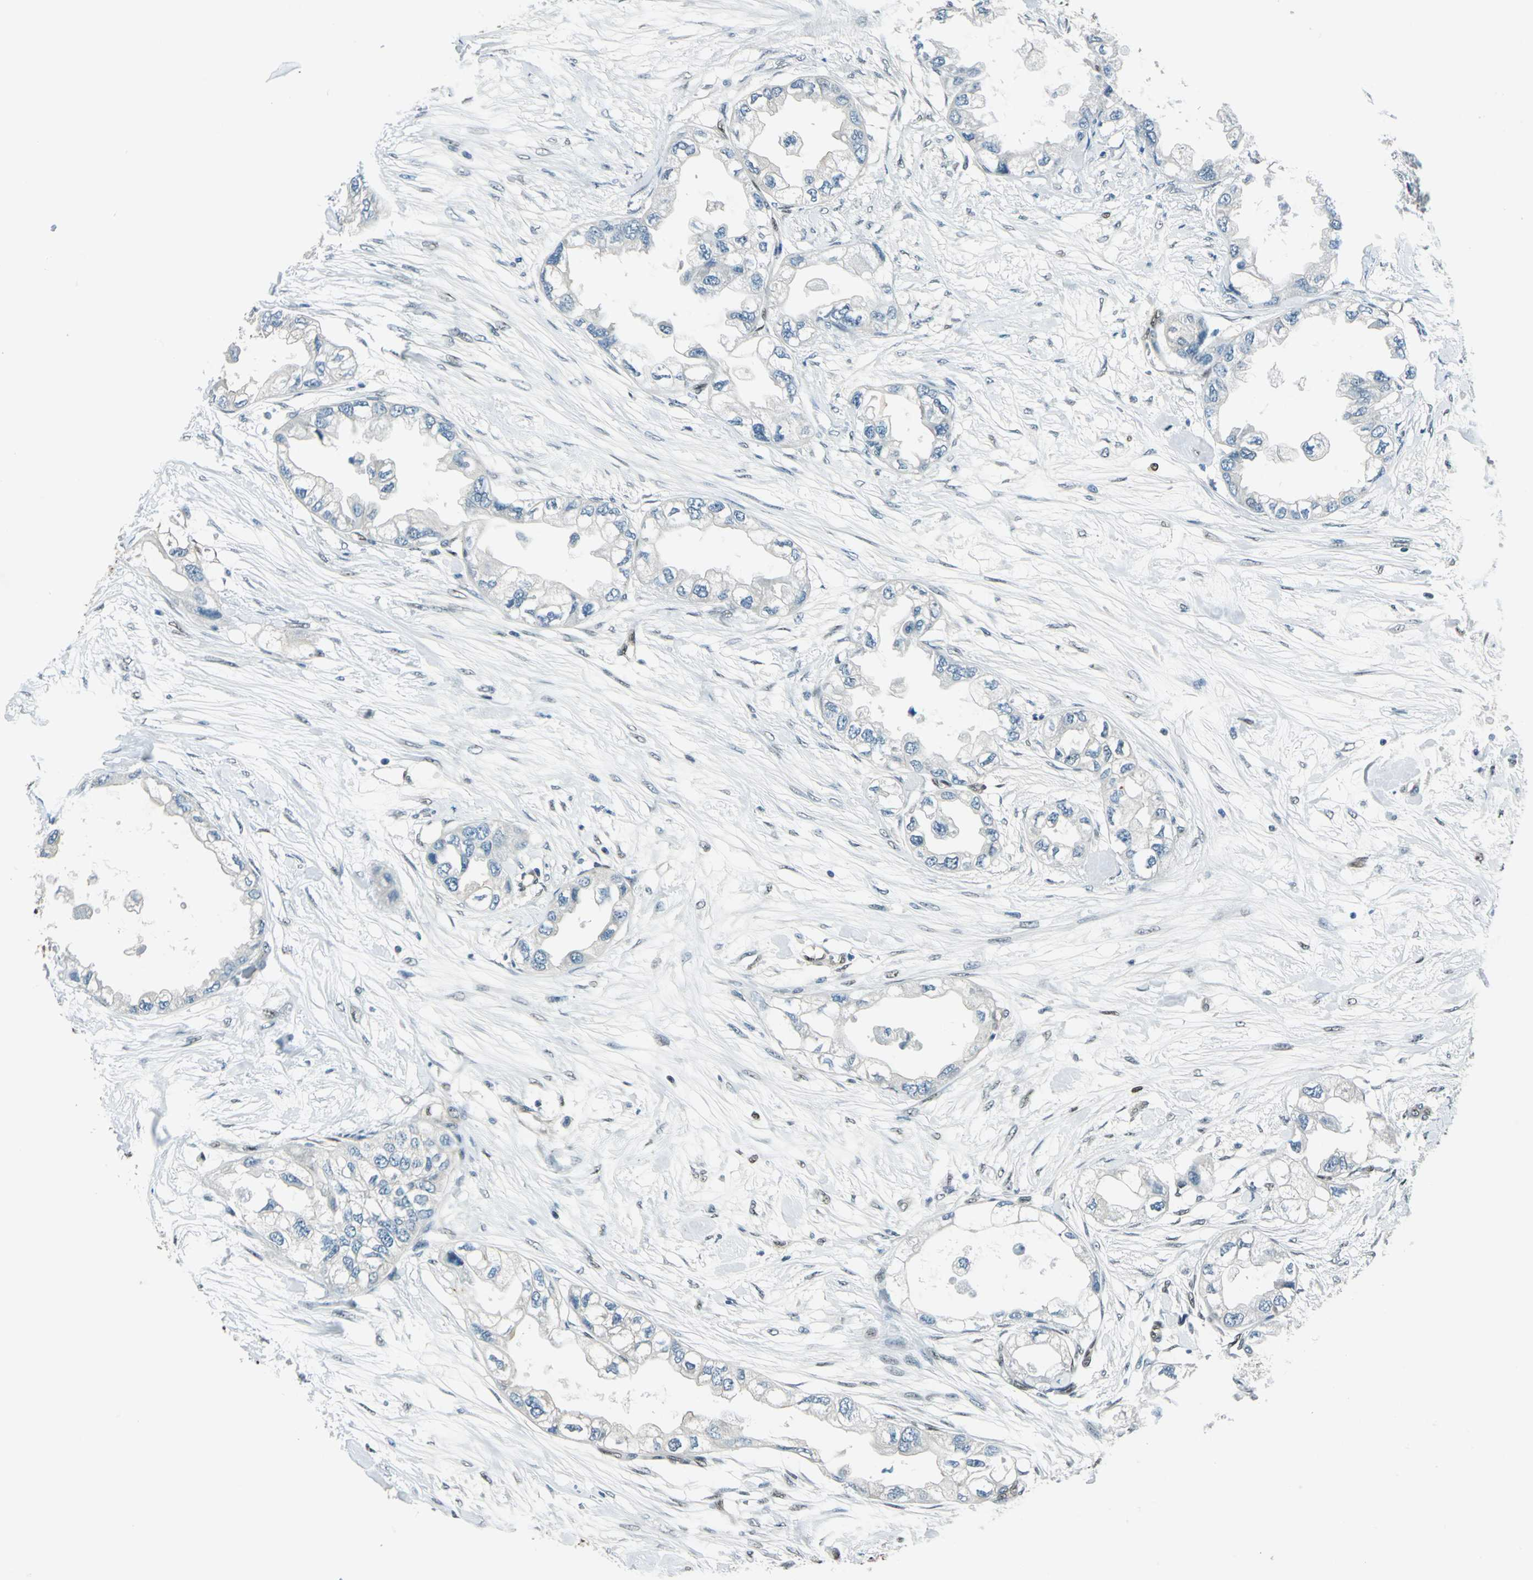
{"staining": {"intensity": "negative", "quantity": "none", "location": "none"}, "tissue": "endometrial cancer", "cell_type": "Tumor cells", "image_type": "cancer", "snomed": [{"axis": "morphology", "description": "Adenocarcinoma, NOS"}, {"axis": "topography", "description": "Endometrium"}], "caption": "IHC of endometrial cancer exhibits no positivity in tumor cells. Nuclei are stained in blue.", "gene": "NFIA", "patient": {"sex": "female", "age": 67}}